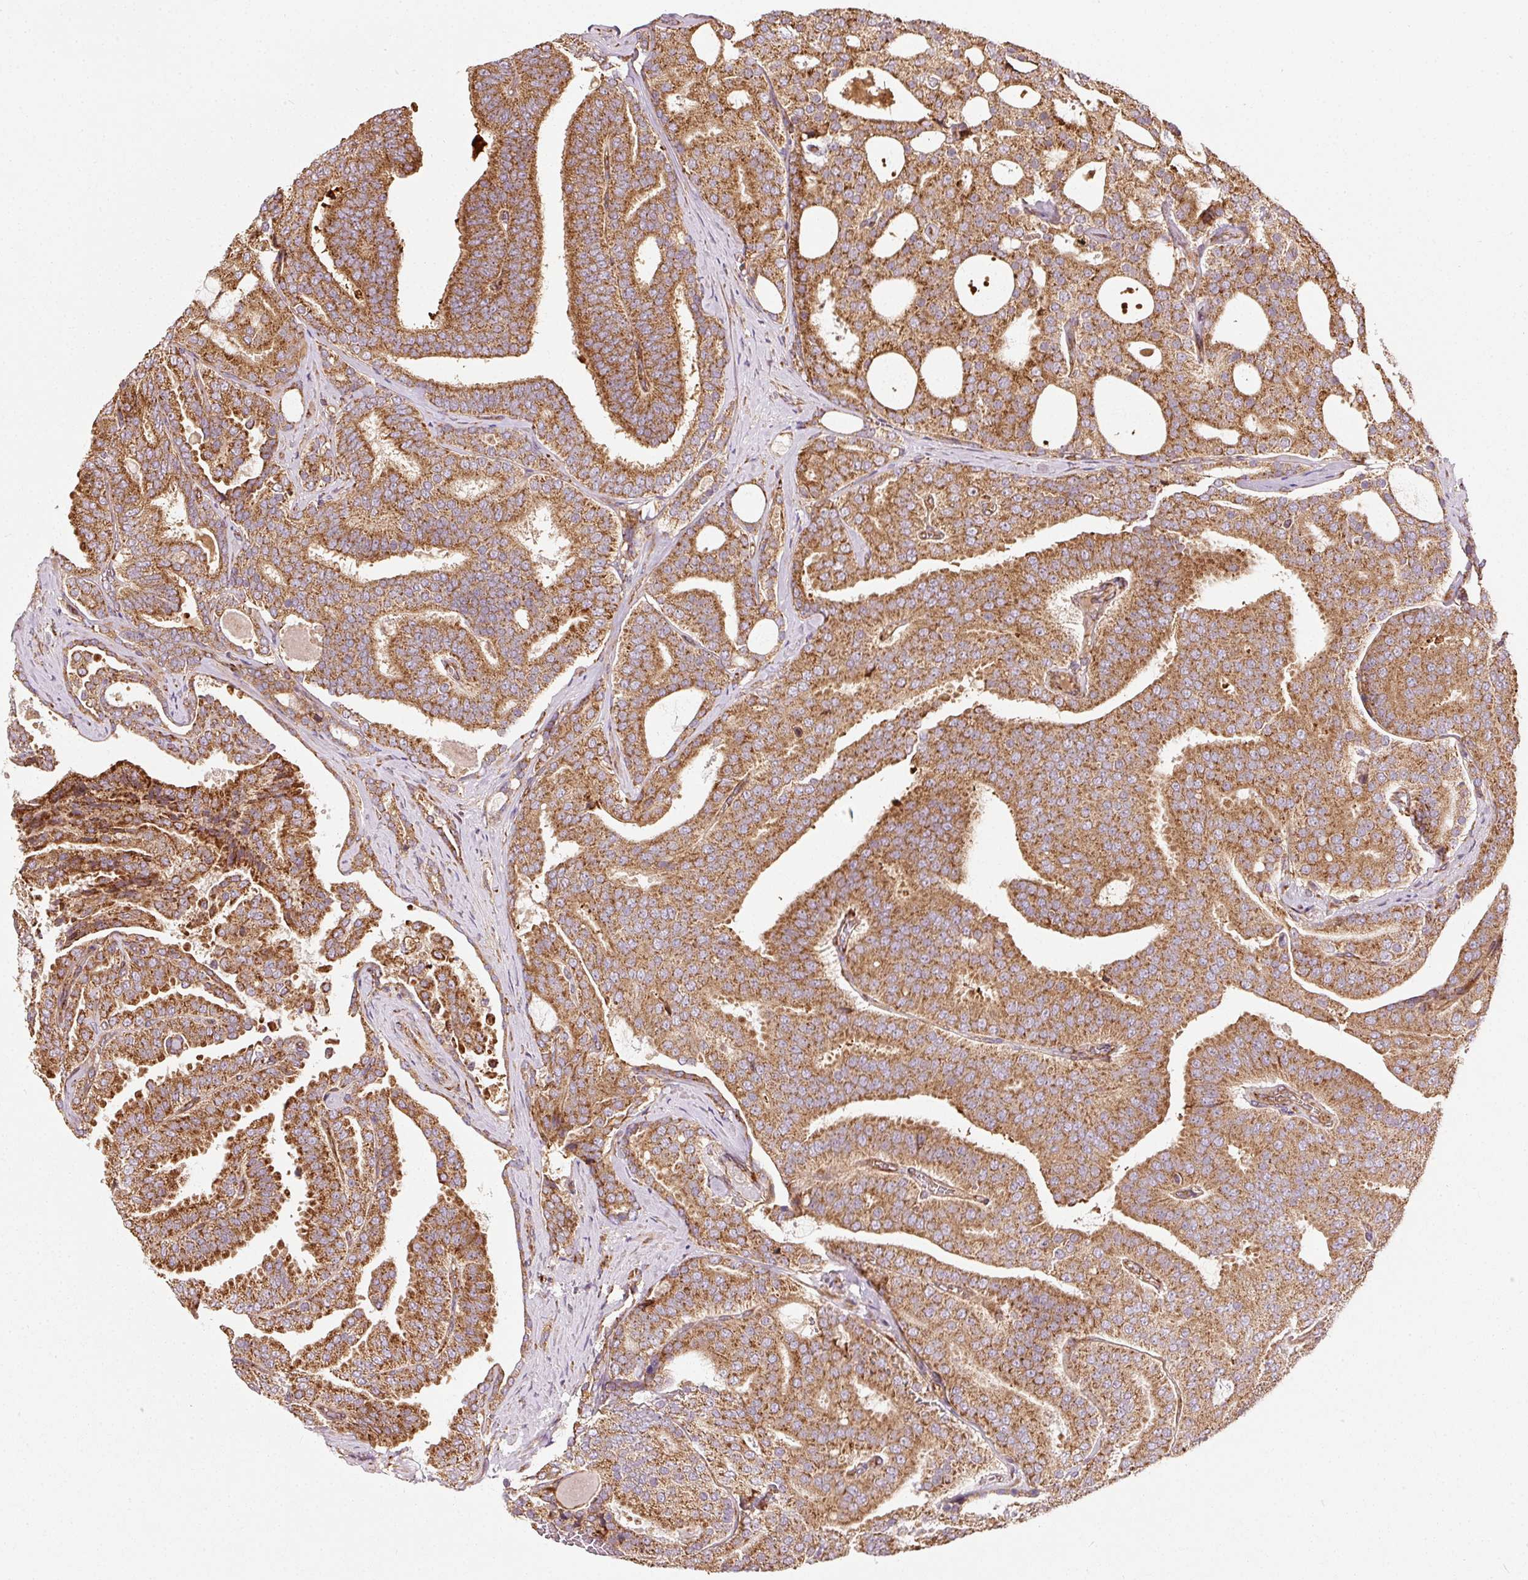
{"staining": {"intensity": "strong", "quantity": ">75%", "location": "cytoplasmic/membranous"}, "tissue": "prostate cancer", "cell_type": "Tumor cells", "image_type": "cancer", "snomed": [{"axis": "morphology", "description": "Adenocarcinoma, High grade"}, {"axis": "topography", "description": "Prostate"}], "caption": "IHC staining of prostate cancer, which reveals high levels of strong cytoplasmic/membranous positivity in approximately >75% of tumor cells indicating strong cytoplasmic/membranous protein staining. The staining was performed using DAB (3,3'-diaminobenzidine) (brown) for protein detection and nuclei were counterstained in hematoxylin (blue).", "gene": "ISCU", "patient": {"sex": "male", "age": 65}}